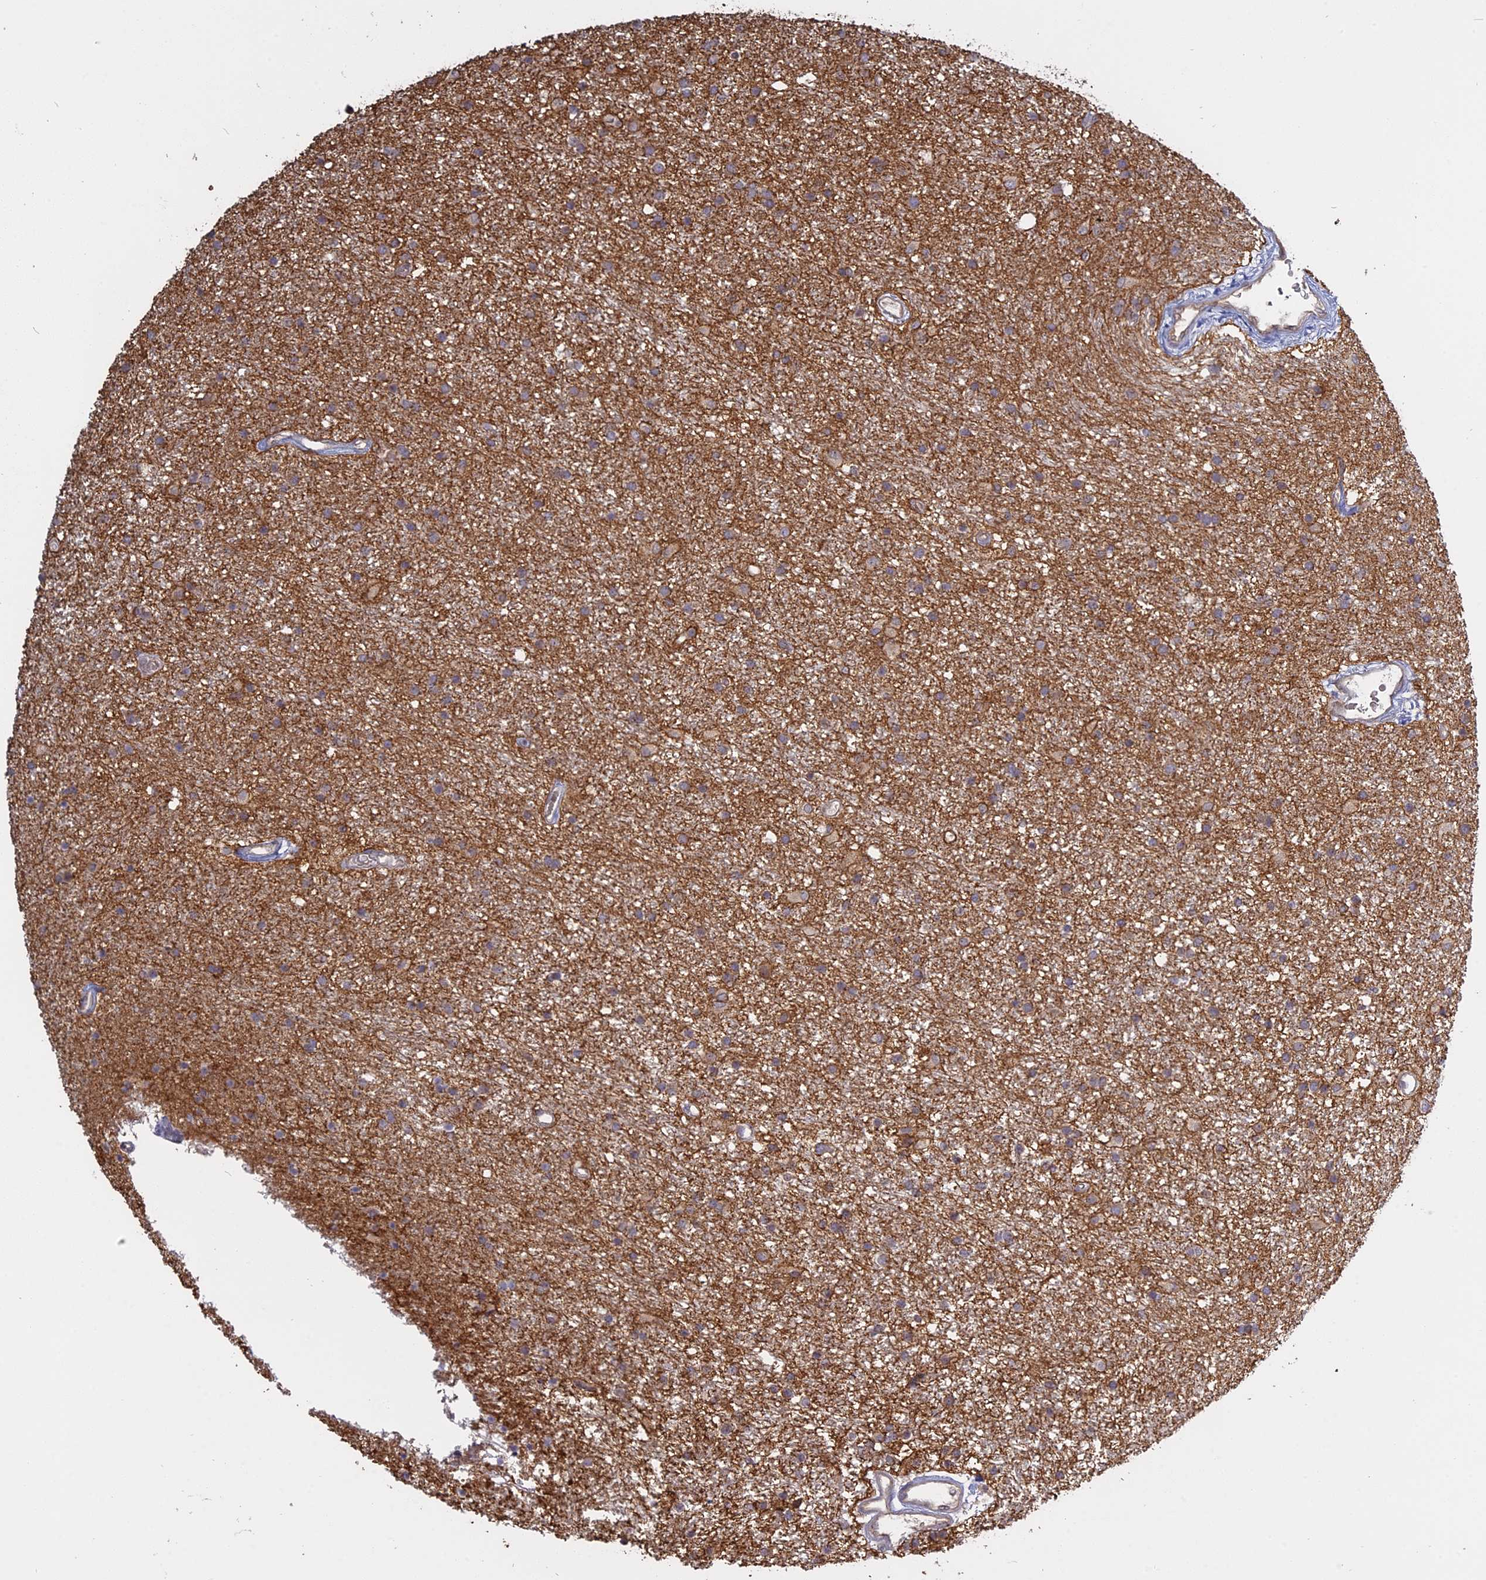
{"staining": {"intensity": "weak", "quantity": "25%-75%", "location": "cytoplasmic/membranous"}, "tissue": "glioma", "cell_type": "Tumor cells", "image_type": "cancer", "snomed": [{"axis": "morphology", "description": "Glioma, malignant, High grade"}, {"axis": "topography", "description": "Brain"}], "caption": "Glioma stained with IHC demonstrates weak cytoplasmic/membranous positivity in about 25%-75% of tumor cells. Ihc stains the protein of interest in brown and the nuclei are stained blue.", "gene": "TMEM208", "patient": {"sex": "male", "age": 77}}